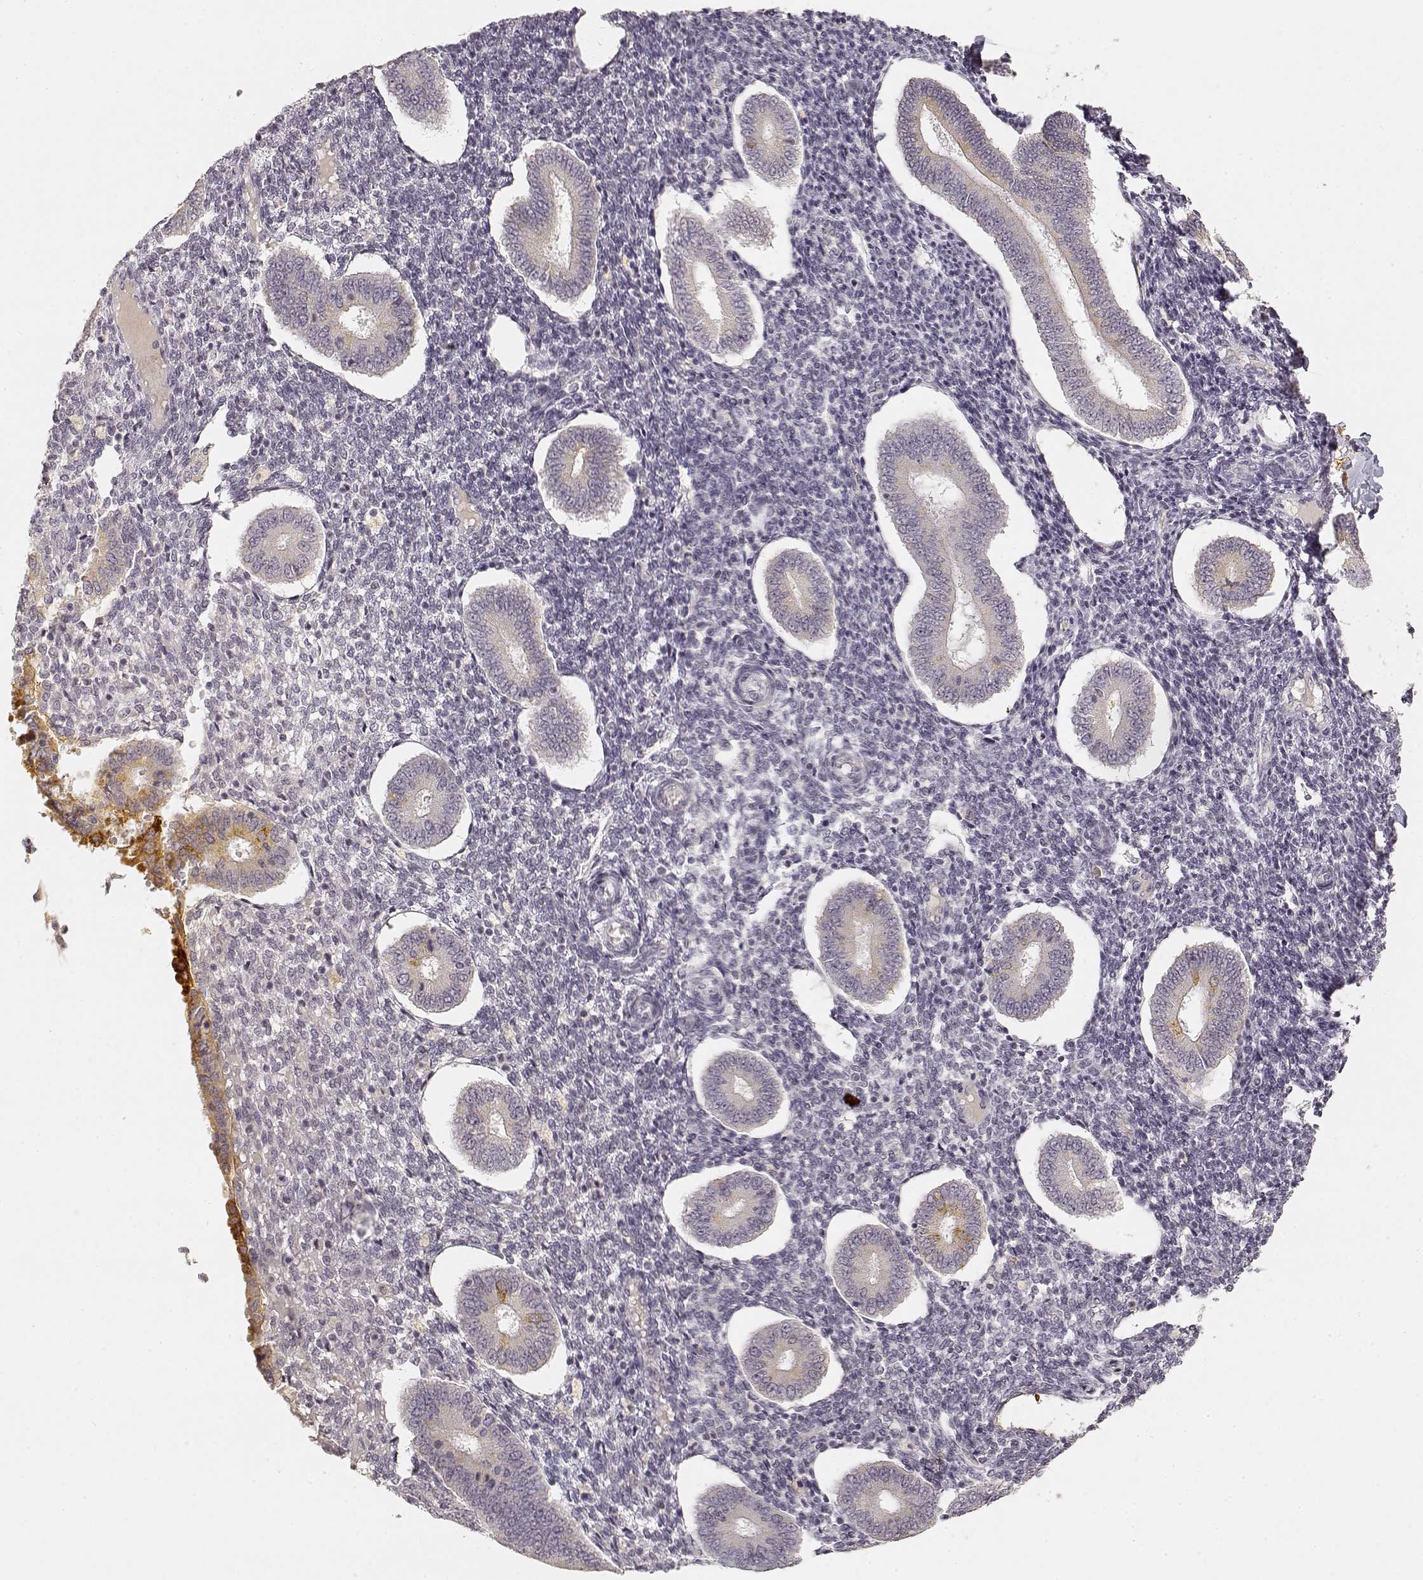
{"staining": {"intensity": "negative", "quantity": "none", "location": "none"}, "tissue": "endometrium", "cell_type": "Cells in endometrial stroma", "image_type": "normal", "snomed": [{"axis": "morphology", "description": "Normal tissue, NOS"}, {"axis": "topography", "description": "Endometrium"}], "caption": "This is an immunohistochemistry (IHC) histopathology image of benign endometrium. There is no expression in cells in endometrial stroma.", "gene": "LAMC2", "patient": {"sex": "female", "age": 40}}